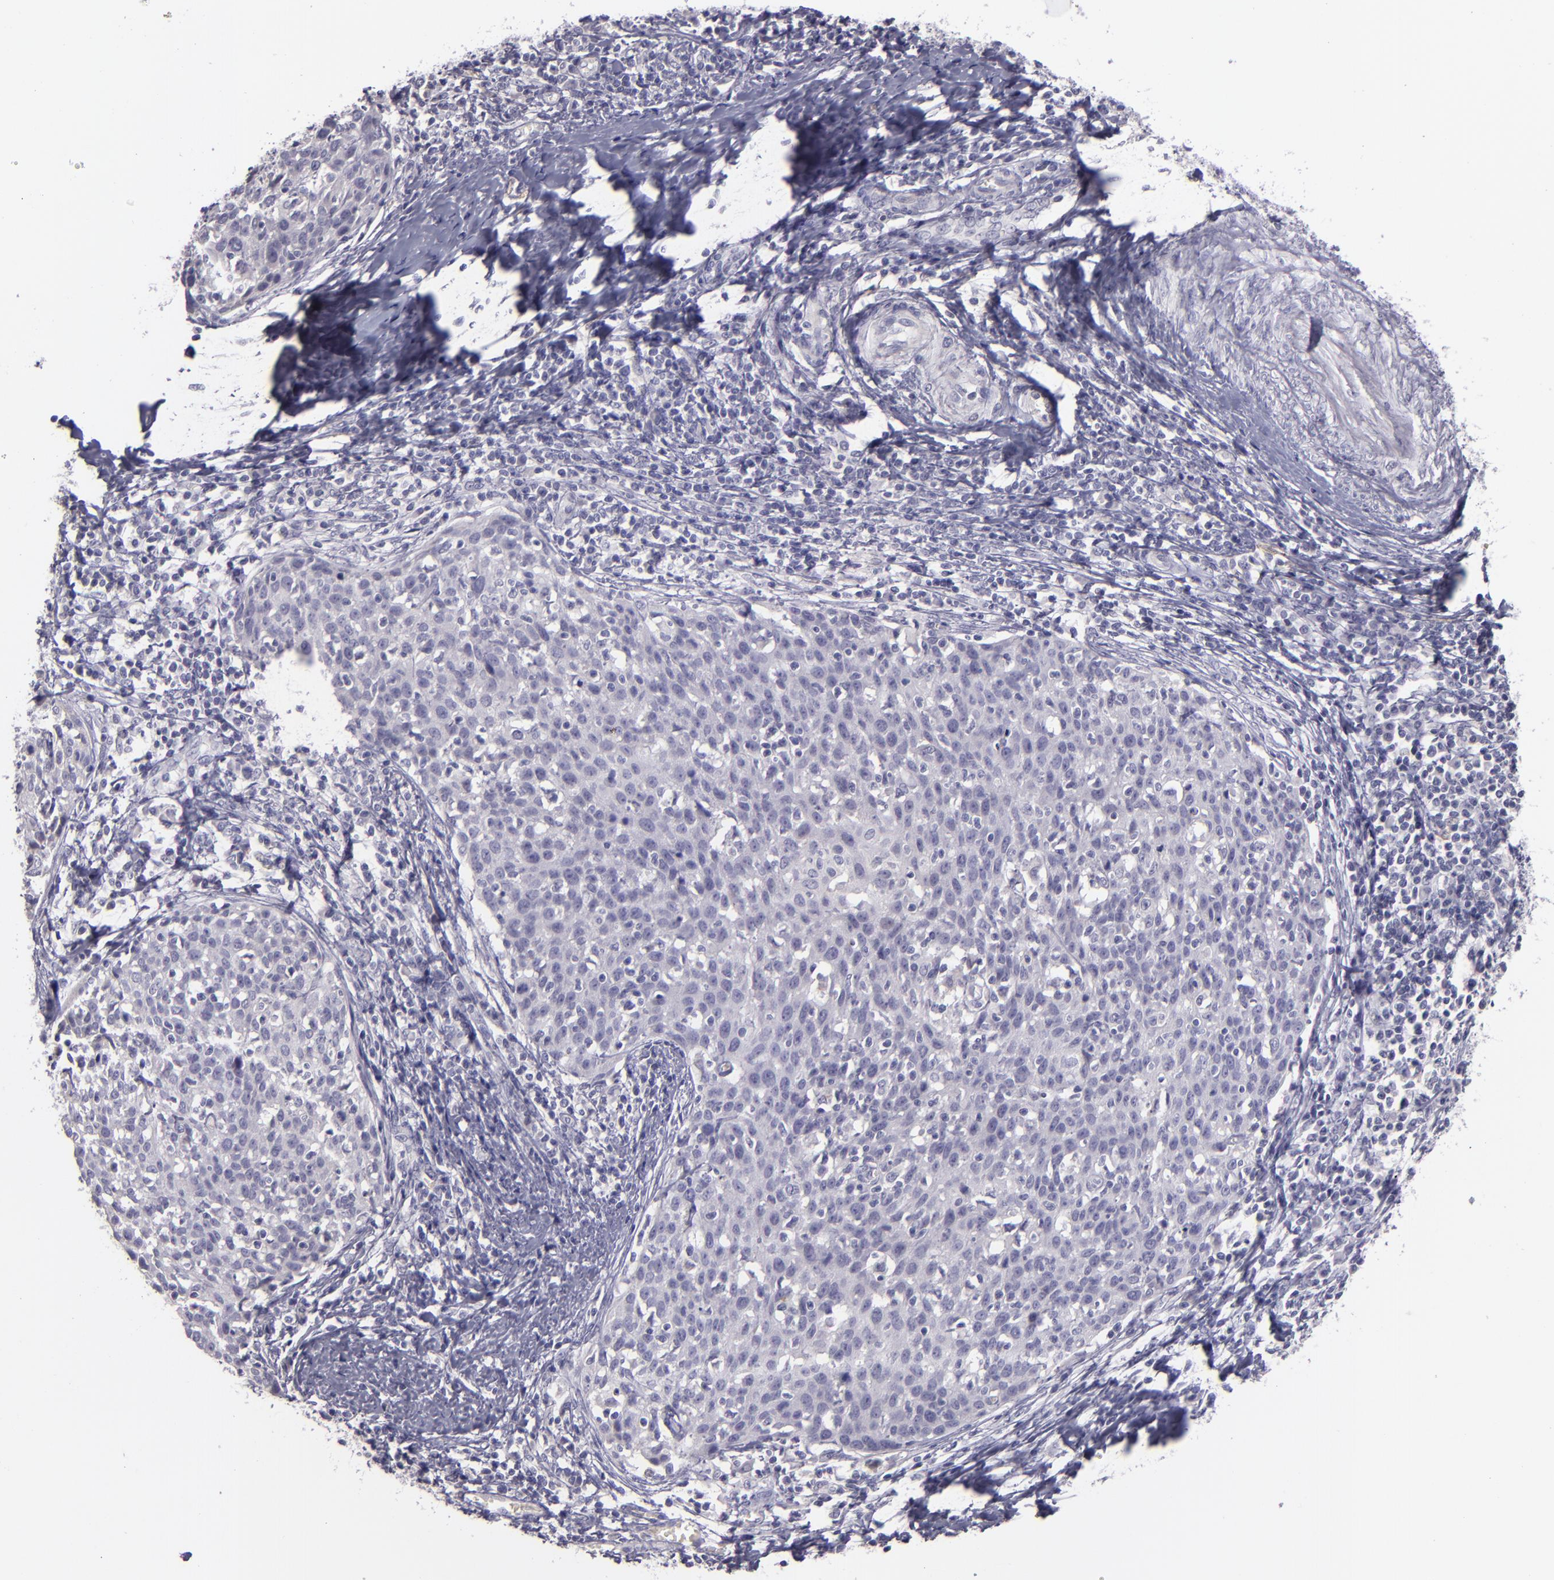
{"staining": {"intensity": "negative", "quantity": "none", "location": "none"}, "tissue": "cervical cancer", "cell_type": "Tumor cells", "image_type": "cancer", "snomed": [{"axis": "morphology", "description": "Squamous cell carcinoma, NOS"}, {"axis": "topography", "description": "Cervix"}], "caption": "High power microscopy histopathology image of an immunohistochemistry histopathology image of squamous cell carcinoma (cervical), revealing no significant staining in tumor cells.", "gene": "SNCB", "patient": {"sex": "female", "age": 38}}